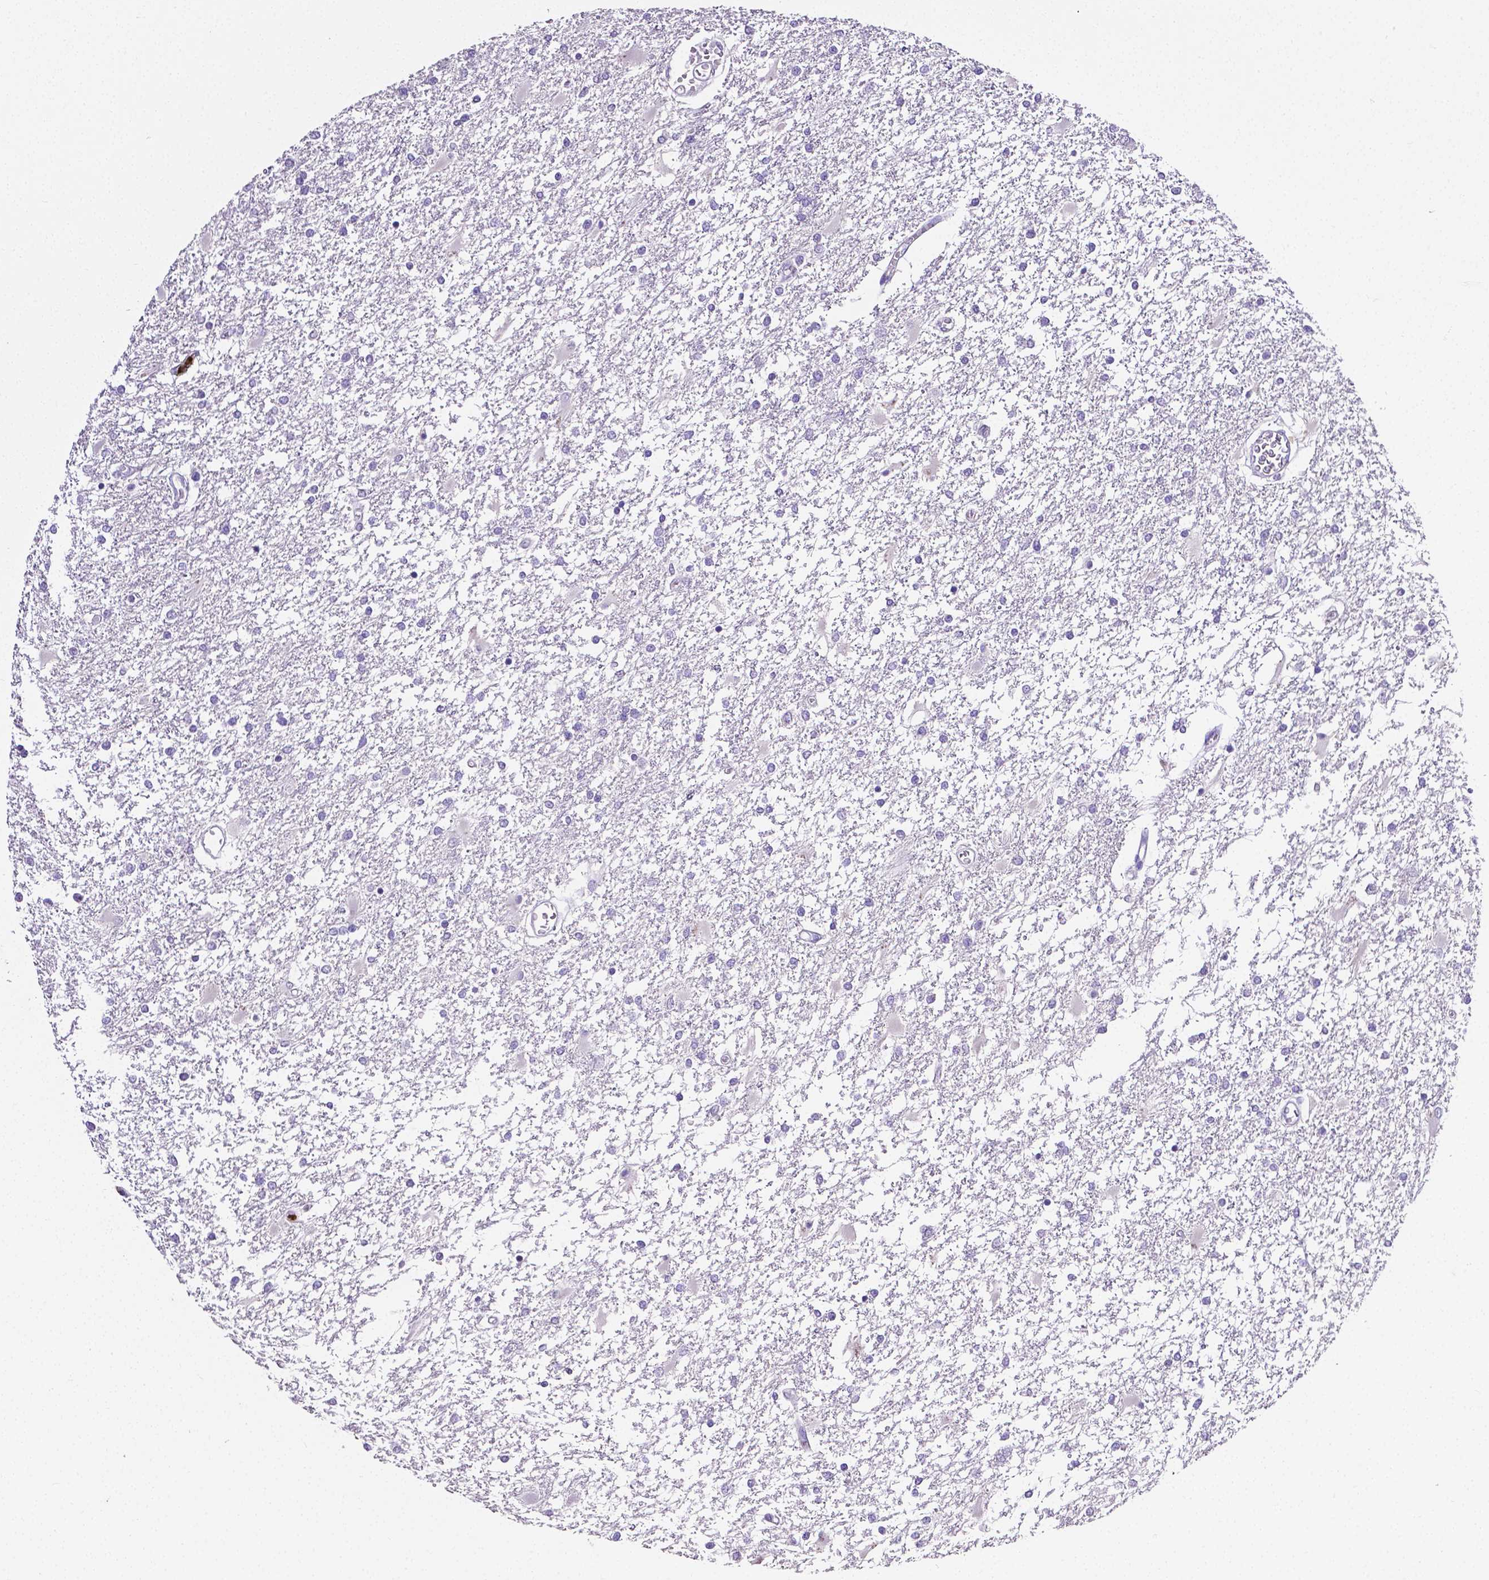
{"staining": {"intensity": "negative", "quantity": "none", "location": "none"}, "tissue": "glioma", "cell_type": "Tumor cells", "image_type": "cancer", "snomed": [{"axis": "morphology", "description": "Glioma, malignant, High grade"}, {"axis": "topography", "description": "Cerebral cortex"}], "caption": "High magnification brightfield microscopy of glioma stained with DAB (brown) and counterstained with hematoxylin (blue): tumor cells show no significant staining. Brightfield microscopy of IHC stained with DAB (3,3'-diaminobenzidine) (brown) and hematoxylin (blue), captured at high magnification.", "gene": "MMP9", "patient": {"sex": "male", "age": 79}}